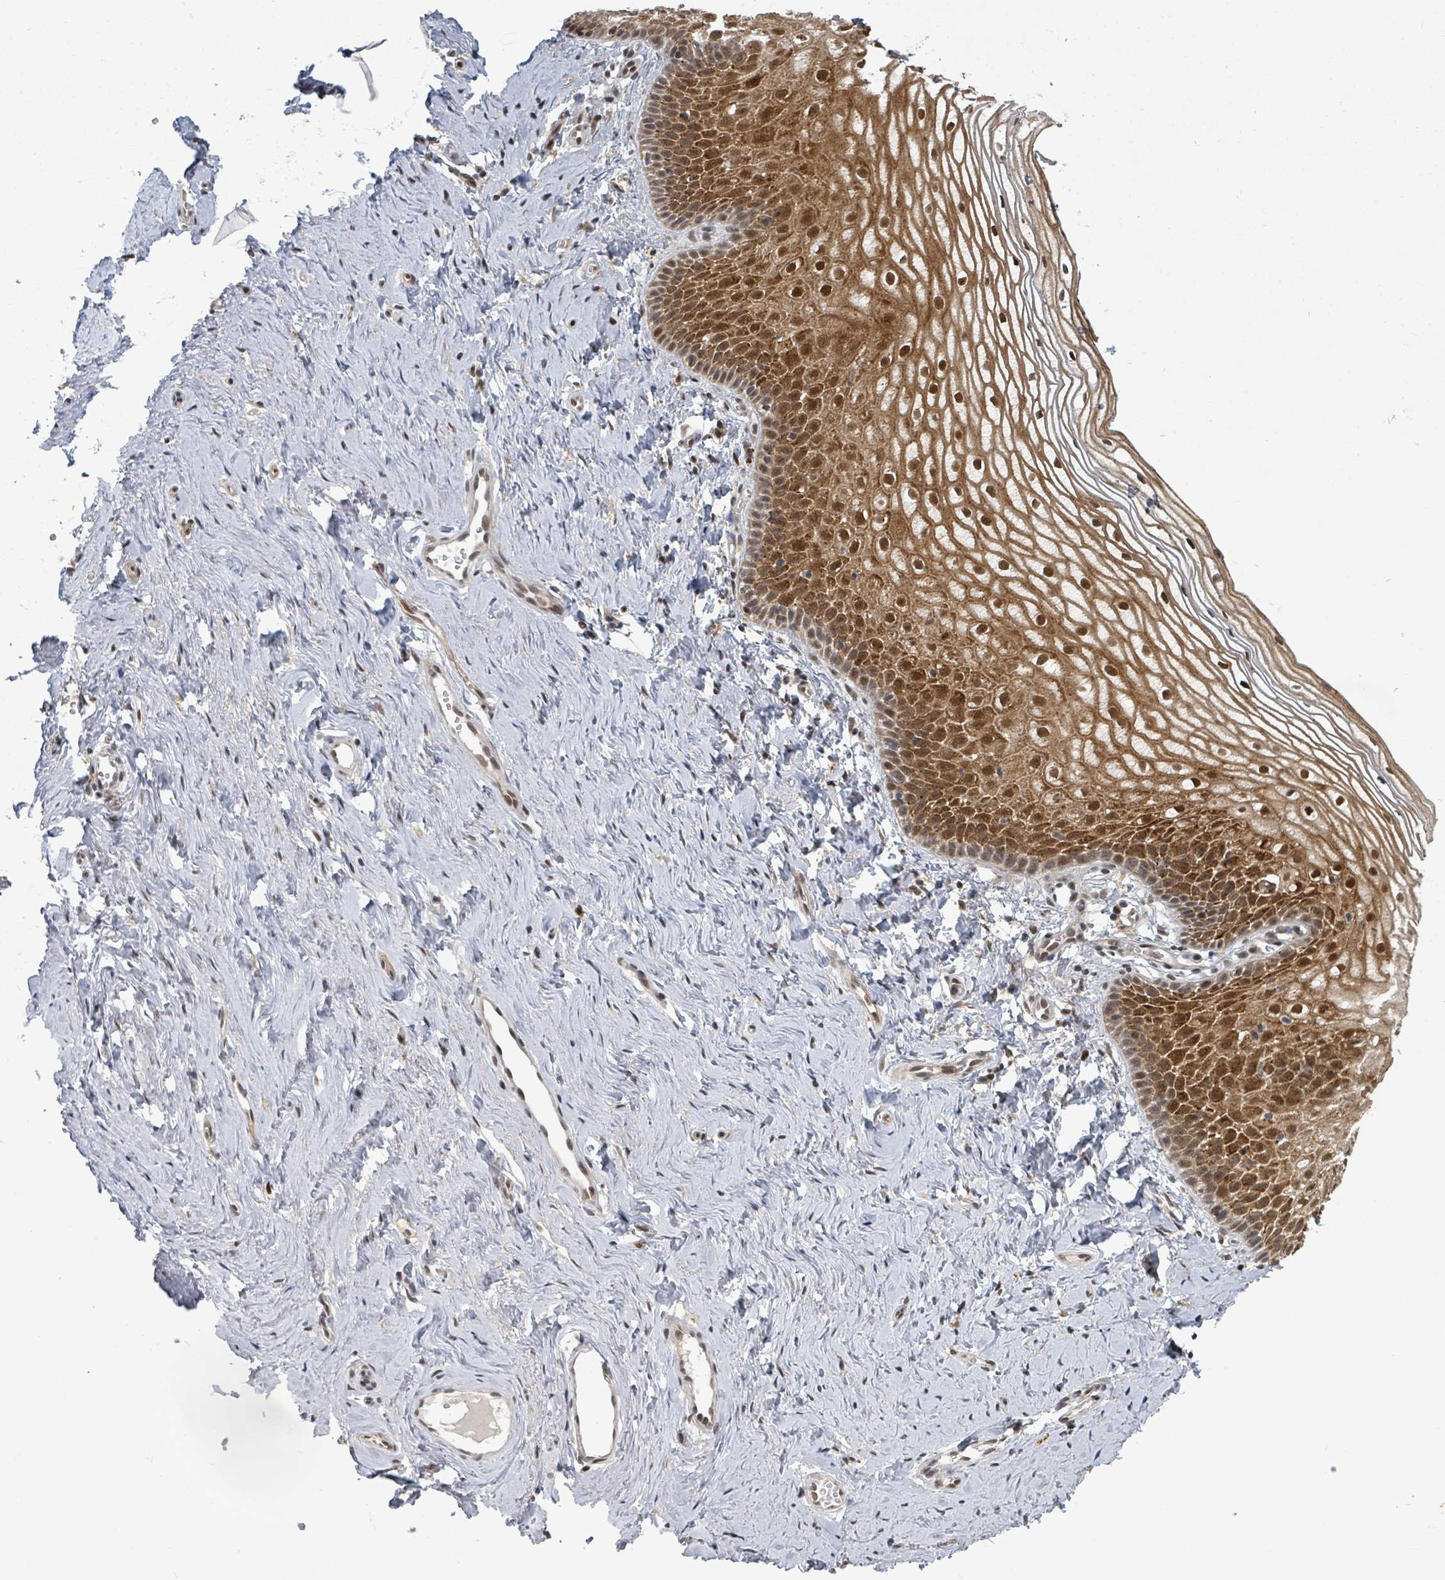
{"staining": {"intensity": "strong", "quantity": "25%-75%", "location": "cytoplasmic/membranous,nuclear"}, "tissue": "vagina", "cell_type": "Squamous epithelial cells", "image_type": "normal", "snomed": [{"axis": "morphology", "description": "Normal tissue, NOS"}, {"axis": "topography", "description": "Vagina"}], "caption": "About 25%-75% of squamous epithelial cells in unremarkable human vagina exhibit strong cytoplasmic/membranous,nuclear protein expression as visualized by brown immunohistochemical staining.", "gene": "GTF3C1", "patient": {"sex": "female", "age": 56}}